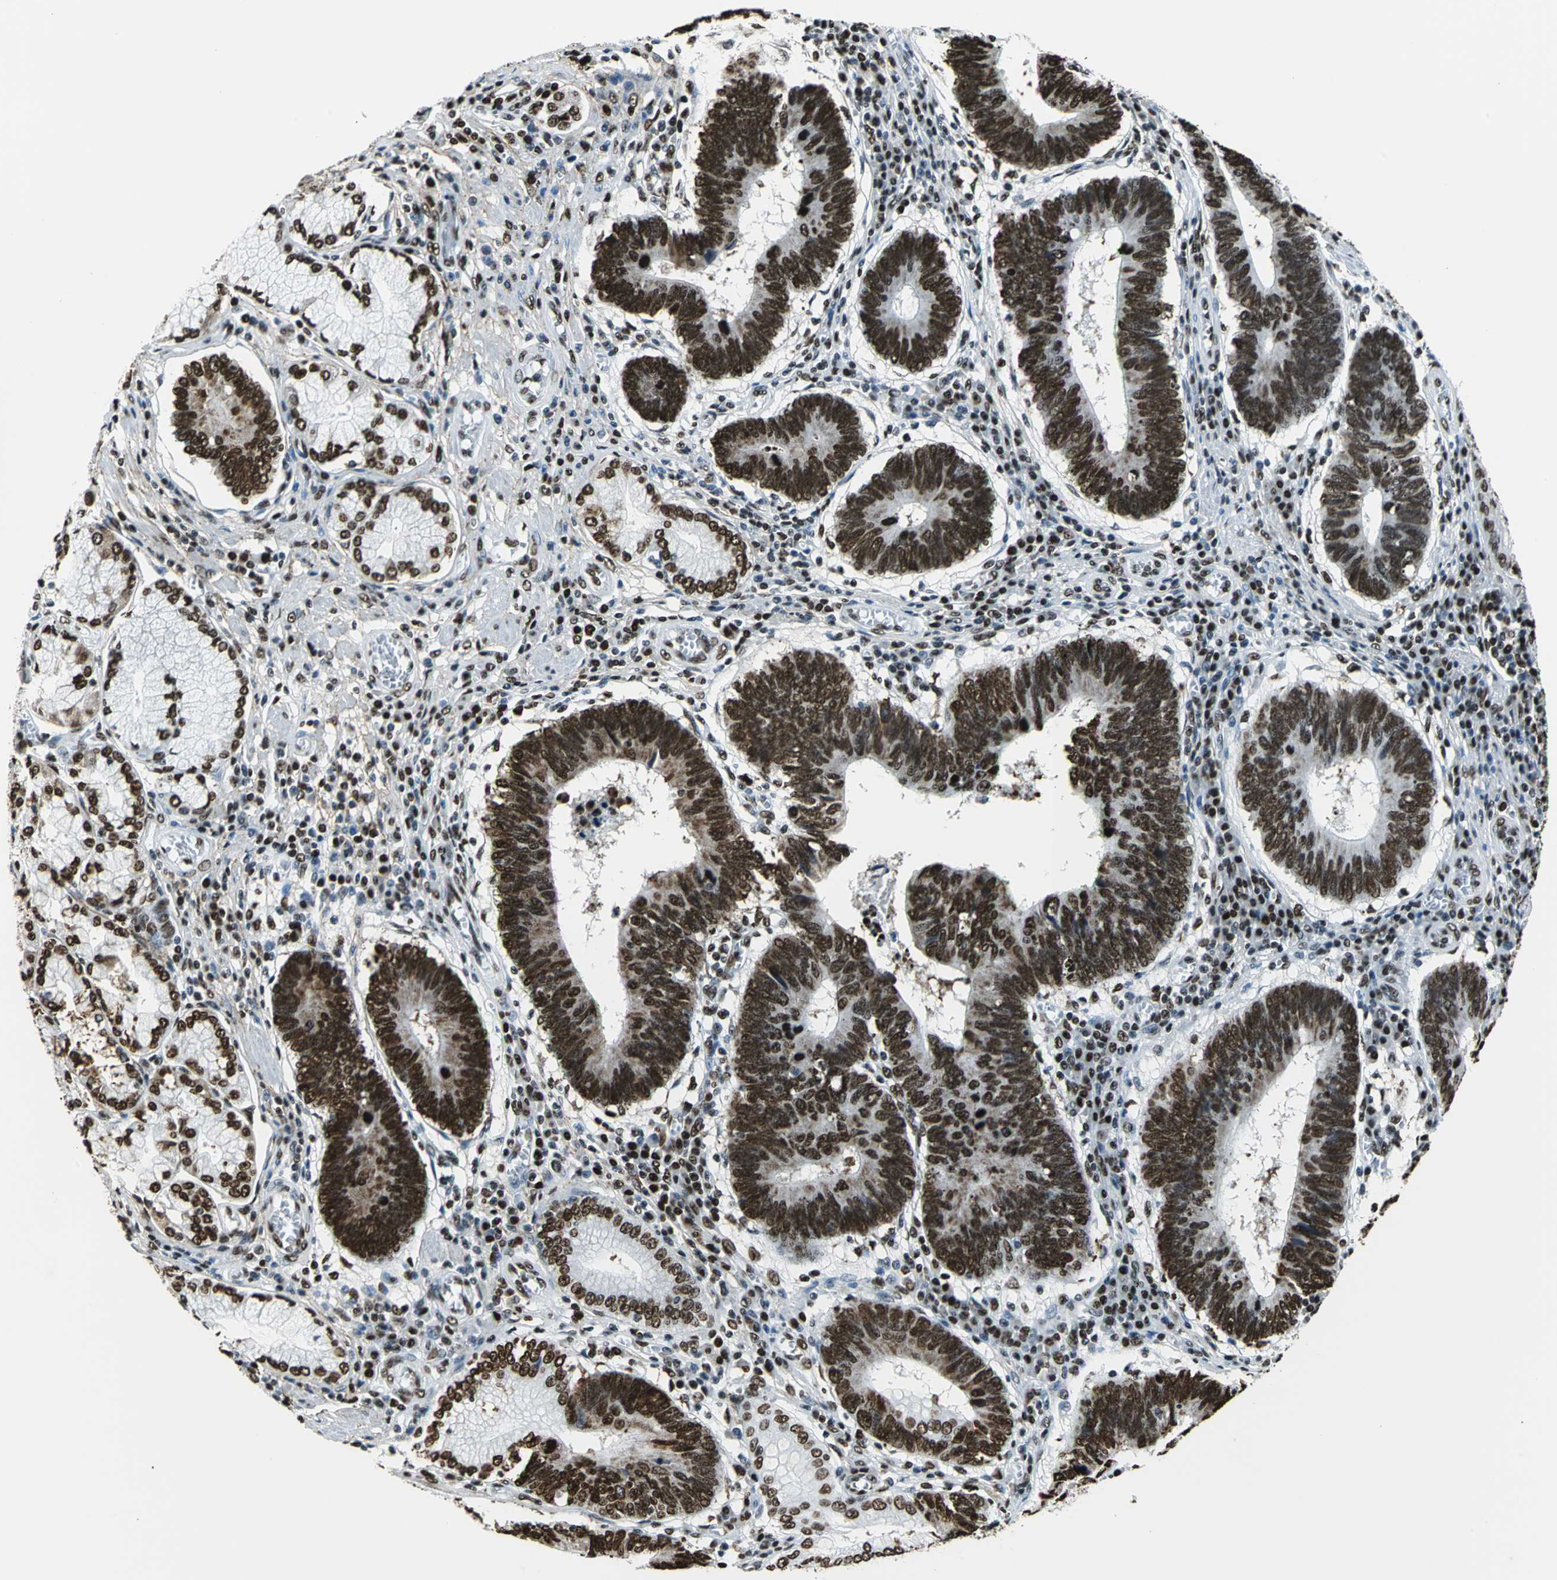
{"staining": {"intensity": "strong", "quantity": ">75%", "location": "nuclear"}, "tissue": "stomach cancer", "cell_type": "Tumor cells", "image_type": "cancer", "snomed": [{"axis": "morphology", "description": "Adenocarcinoma, NOS"}, {"axis": "topography", "description": "Stomach"}], "caption": "Adenocarcinoma (stomach) stained with DAB (3,3'-diaminobenzidine) immunohistochemistry (IHC) displays high levels of strong nuclear expression in about >75% of tumor cells.", "gene": "APEX1", "patient": {"sex": "male", "age": 59}}